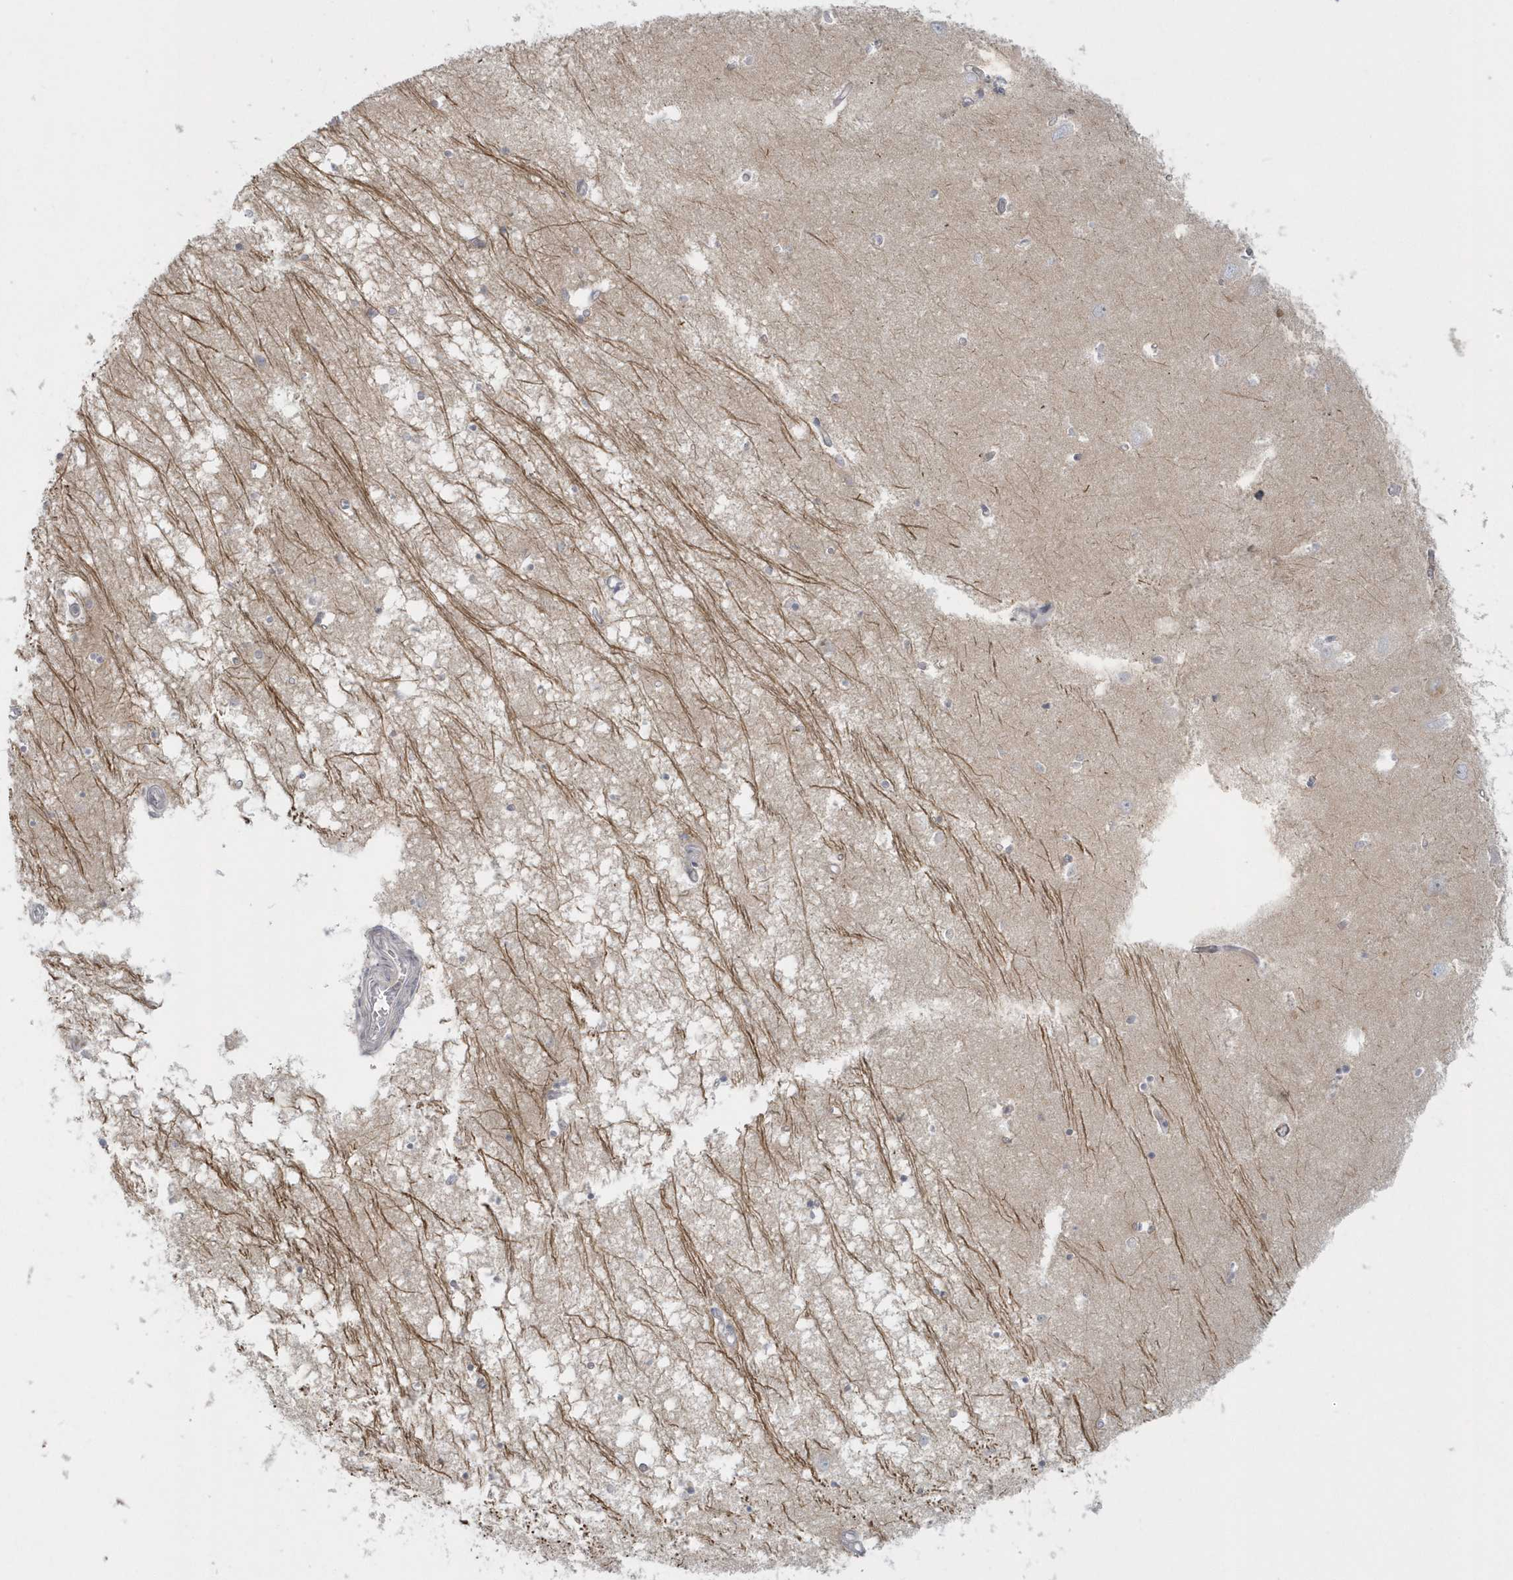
{"staining": {"intensity": "negative", "quantity": "none", "location": "none"}, "tissue": "hippocampus", "cell_type": "Glial cells", "image_type": "normal", "snomed": [{"axis": "morphology", "description": "Normal tissue, NOS"}, {"axis": "topography", "description": "Hippocampus"}], "caption": "Immunohistochemical staining of benign hippocampus reveals no significant positivity in glial cells.", "gene": "BLTP3A", "patient": {"sex": "male", "age": 70}}